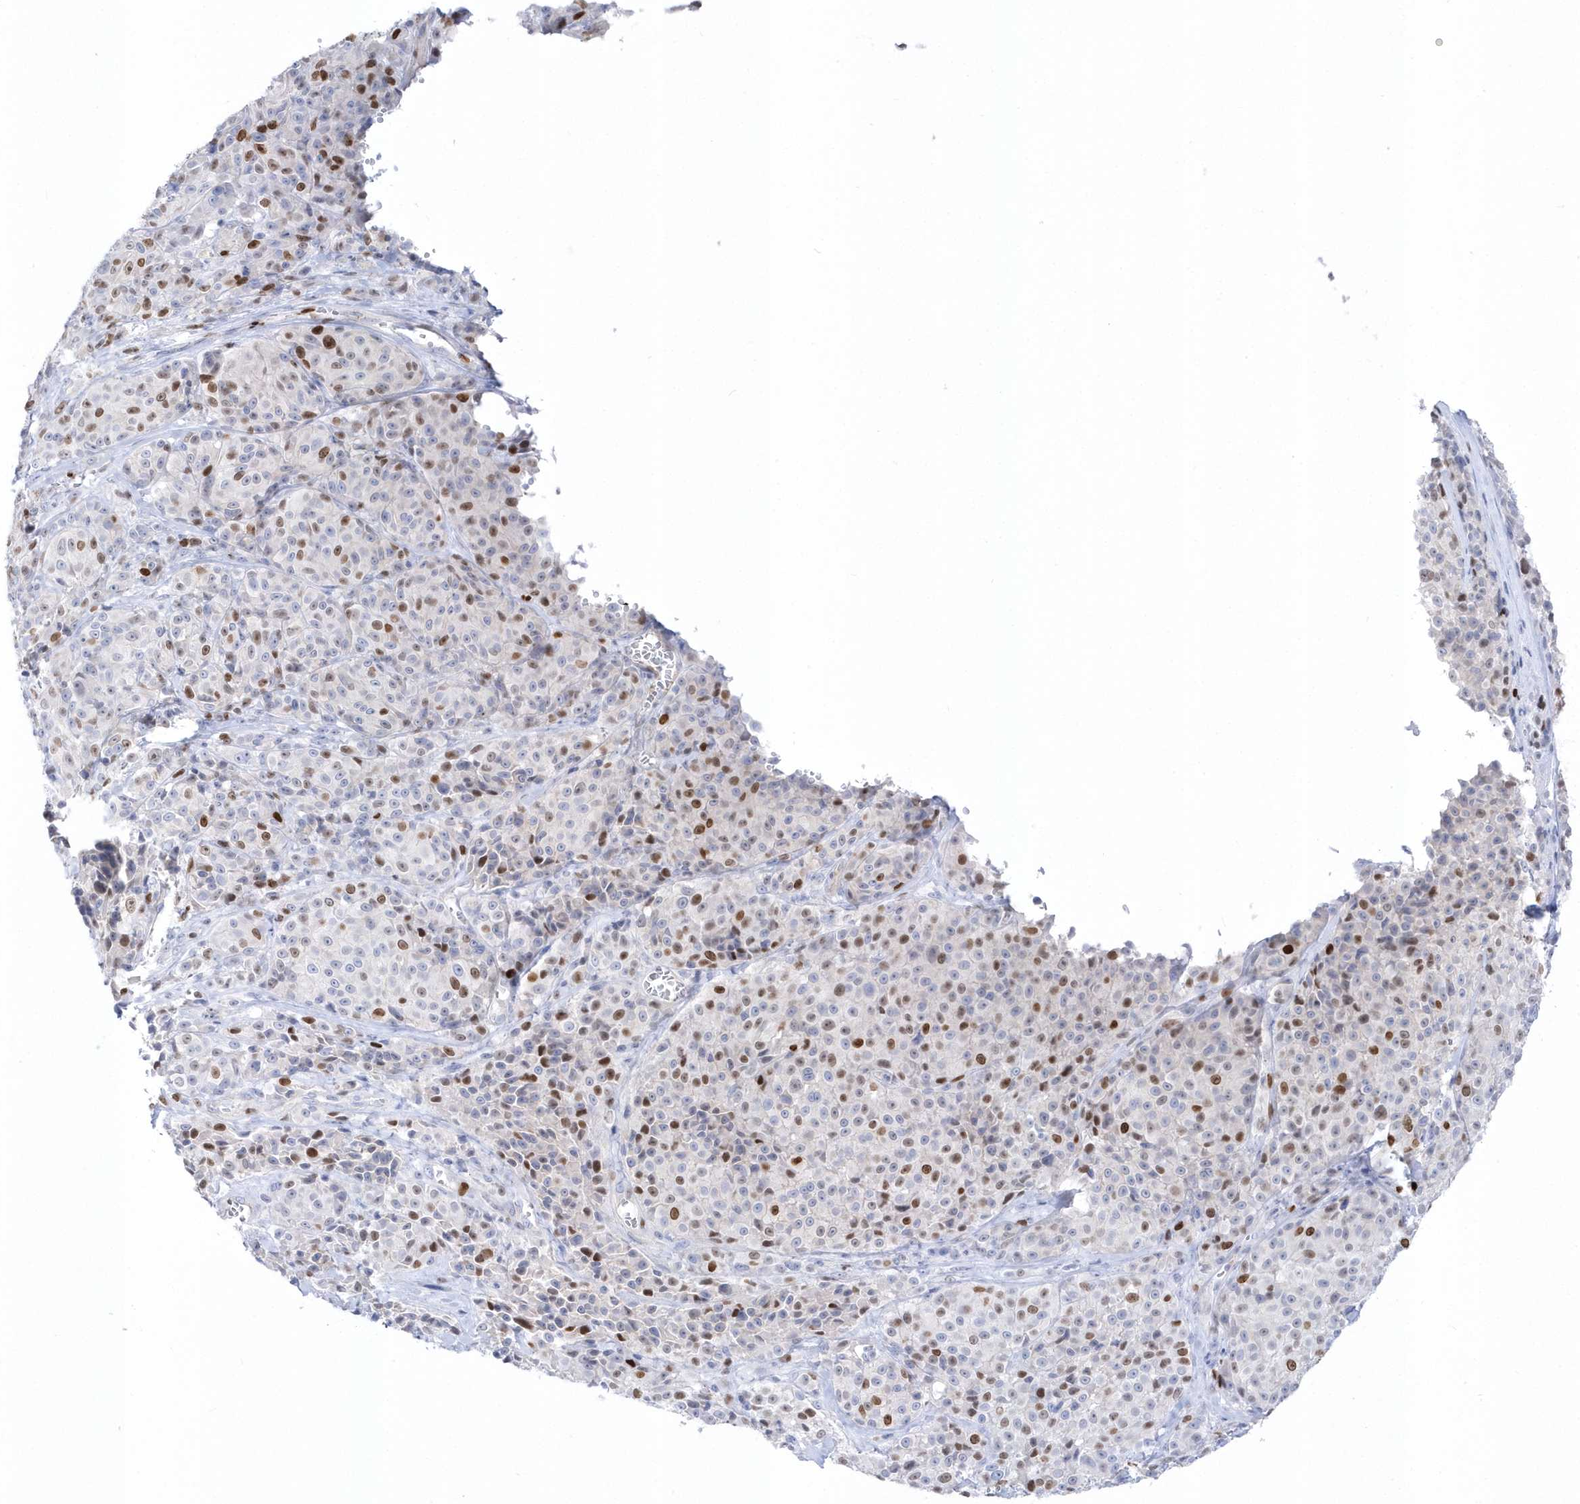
{"staining": {"intensity": "moderate", "quantity": "25%-75%", "location": "nuclear"}, "tissue": "melanoma", "cell_type": "Tumor cells", "image_type": "cancer", "snomed": [{"axis": "morphology", "description": "Malignant melanoma, NOS"}, {"axis": "topography", "description": "Skin"}], "caption": "Protein analysis of melanoma tissue demonstrates moderate nuclear positivity in approximately 25%-75% of tumor cells.", "gene": "TMCO6", "patient": {"sex": "male", "age": 73}}